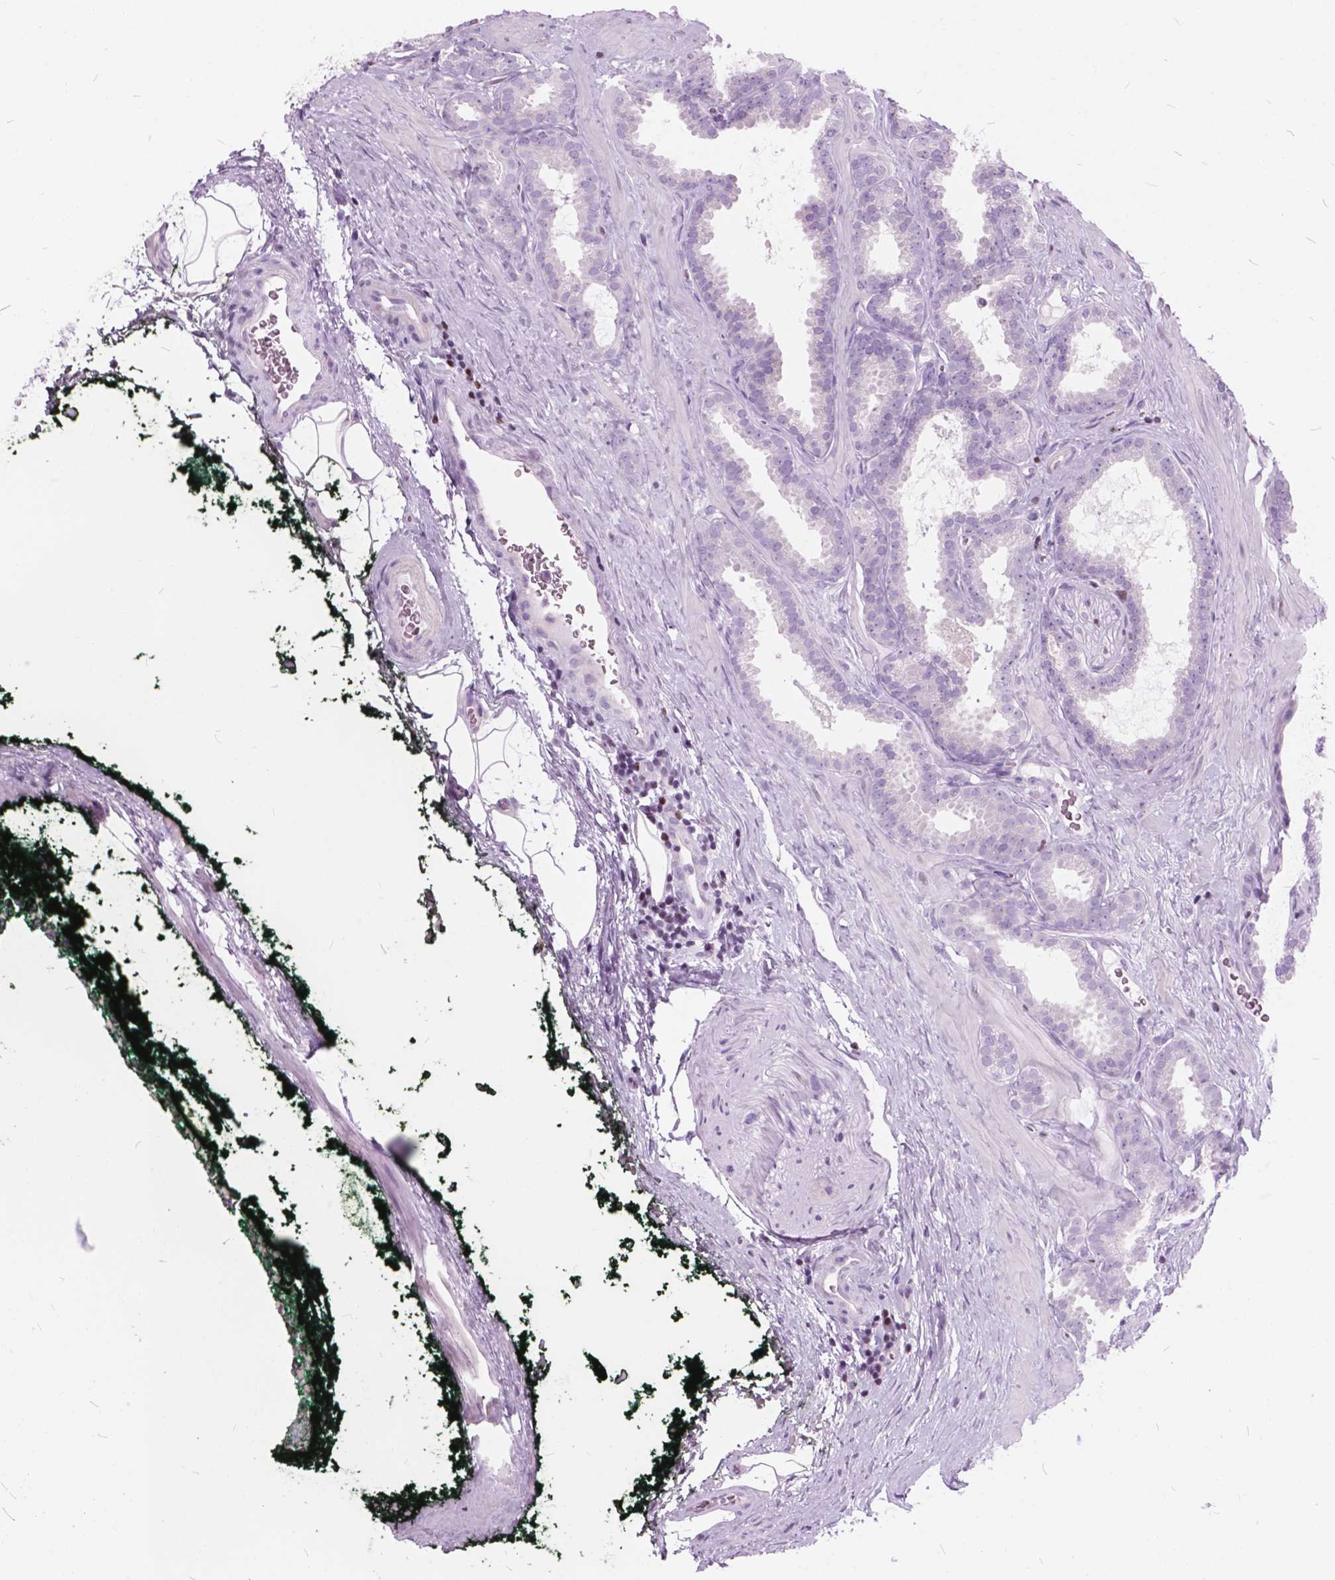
{"staining": {"intensity": "negative", "quantity": "none", "location": "none"}, "tissue": "prostate cancer", "cell_type": "Tumor cells", "image_type": "cancer", "snomed": [{"axis": "morphology", "description": "Adenocarcinoma, NOS"}, {"axis": "topography", "description": "Prostate"}], "caption": "Human prostate cancer (adenocarcinoma) stained for a protein using IHC demonstrates no positivity in tumor cells.", "gene": "SP140", "patient": {"sex": "male", "age": 64}}